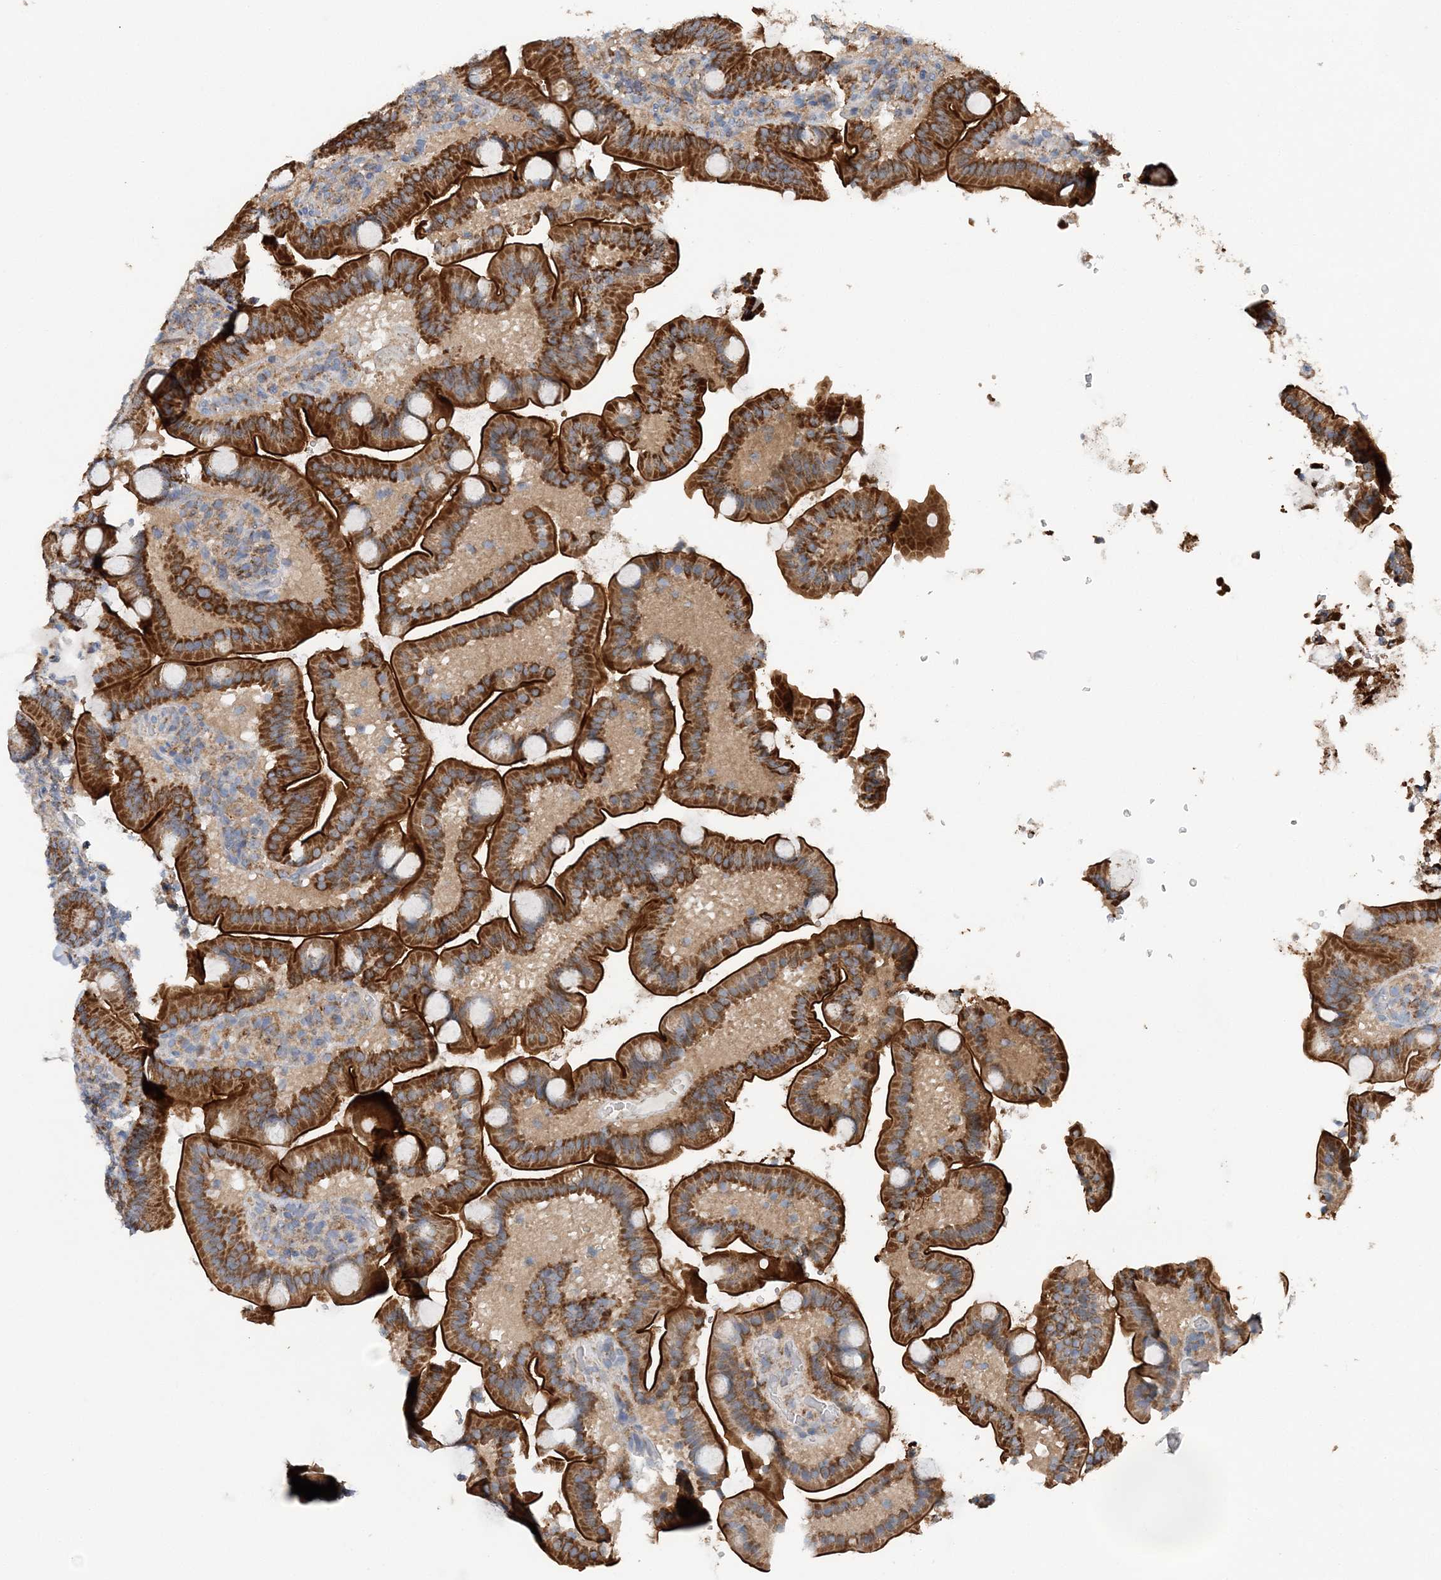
{"staining": {"intensity": "strong", "quantity": ">75%", "location": "cytoplasmic/membranous"}, "tissue": "duodenum", "cell_type": "Glandular cells", "image_type": "normal", "snomed": [{"axis": "morphology", "description": "Normal tissue, NOS"}, {"axis": "topography", "description": "Duodenum"}], "caption": "High-magnification brightfield microscopy of unremarkable duodenum stained with DAB (3,3'-diaminobenzidine) (brown) and counterstained with hematoxylin (blue). glandular cells exhibit strong cytoplasmic/membranous positivity is seen in about>75% of cells. The protein is shown in brown color, while the nuclei are stained blue.", "gene": "SPRY2", "patient": {"sex": "male", "age": 55}}